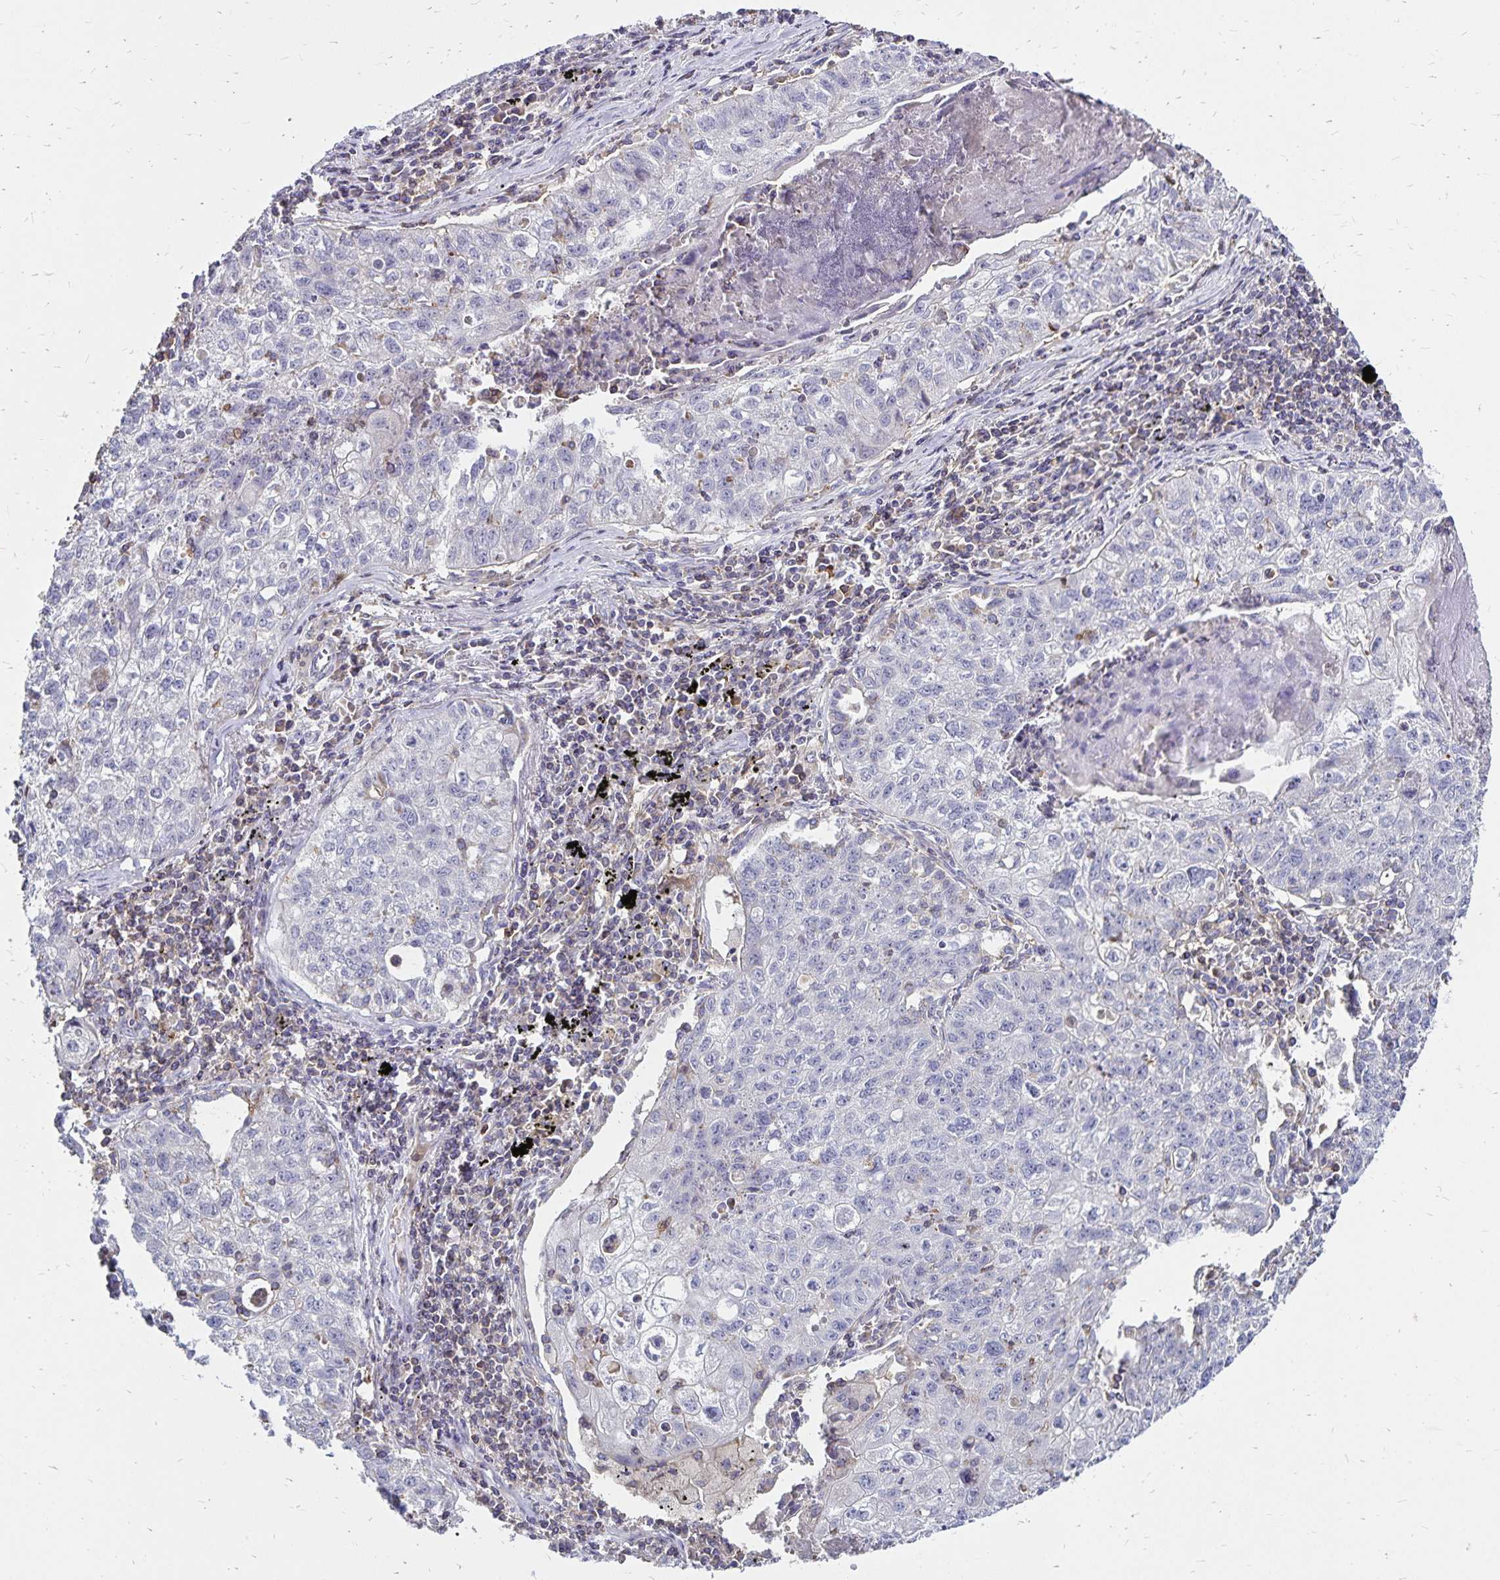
{"staining": {"intensity": "negative", "quantity": "none", "location": "none"}, "tissue": "lung cancer", "cell_type": "Tumor cells", "image_type": "cancer", "snomed": [{"axis": "morphology", "description": "Normal morphology"}, {"axis": "morphology", "description": "Aneuploidy"}, {"axis": "morphology", "description": "Squamous cell carcinoma, NOS"}, {"axis": "topography", "description": "Lymph node"}, {"axis": "topography", "description": "Lung"}], "caption": "There is no significant expression in tumor cells of squamous cell carcinoma (lung).", "gene": "NAGPA", "patient": {"sex": "female", "age": 76}}